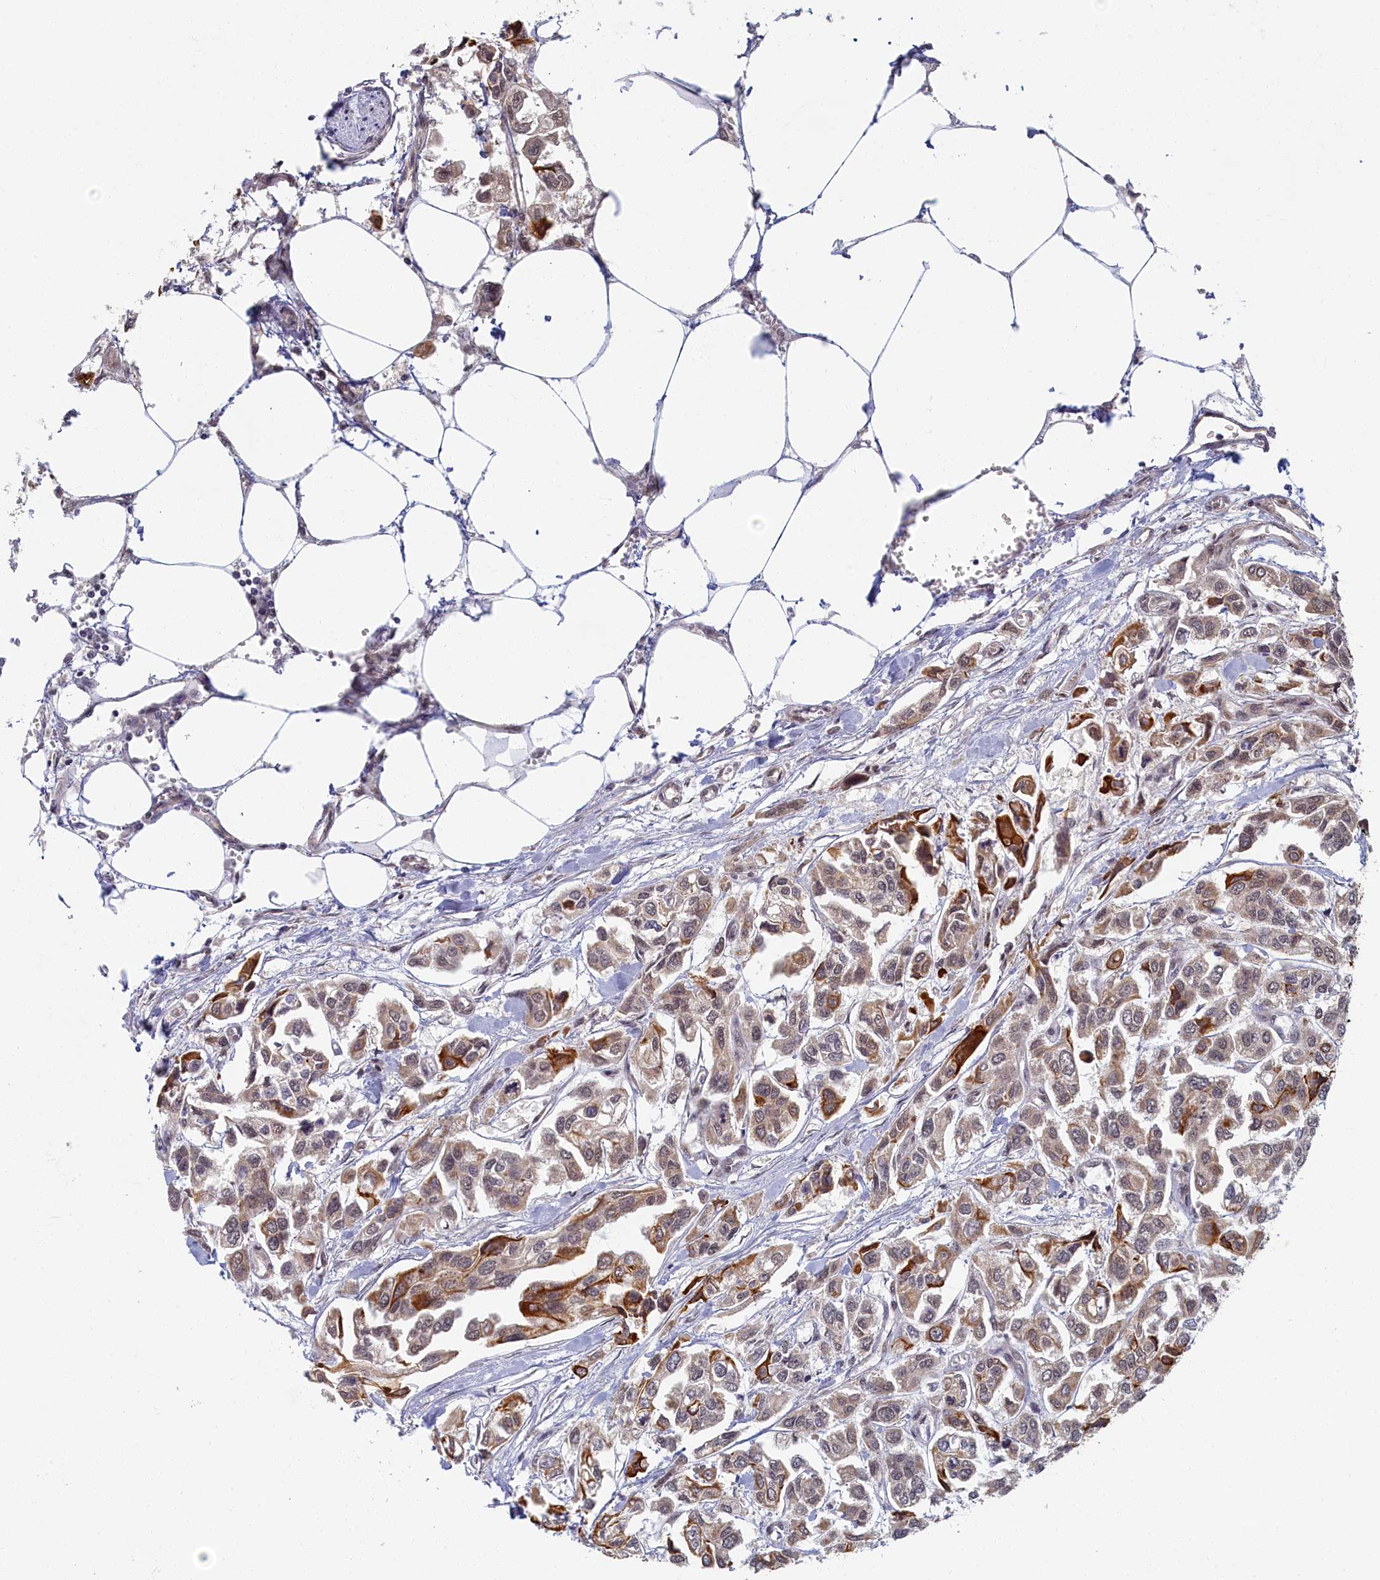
{"staining": {"intensity": "strong", "quantity": "<25%", "location": "cytoplasmic/membranous"}, "tissue": "urothelial cancer", "cell_type": "Tumor cells", "image_type": "cancer", "snomed": [{"axis": "morphology", "description": "Urothelial carcinoma, High grade"}, {"axis": "topography", "description": "Urinary bladder"}], "caption": "Strong cytoplasmic/membranous protein staining is present in about <25% of tumor cells in urothelial carcinoma (high-grade).", "gene": "DNAJC17", "patient": {"sex": "male", "age": 67}}